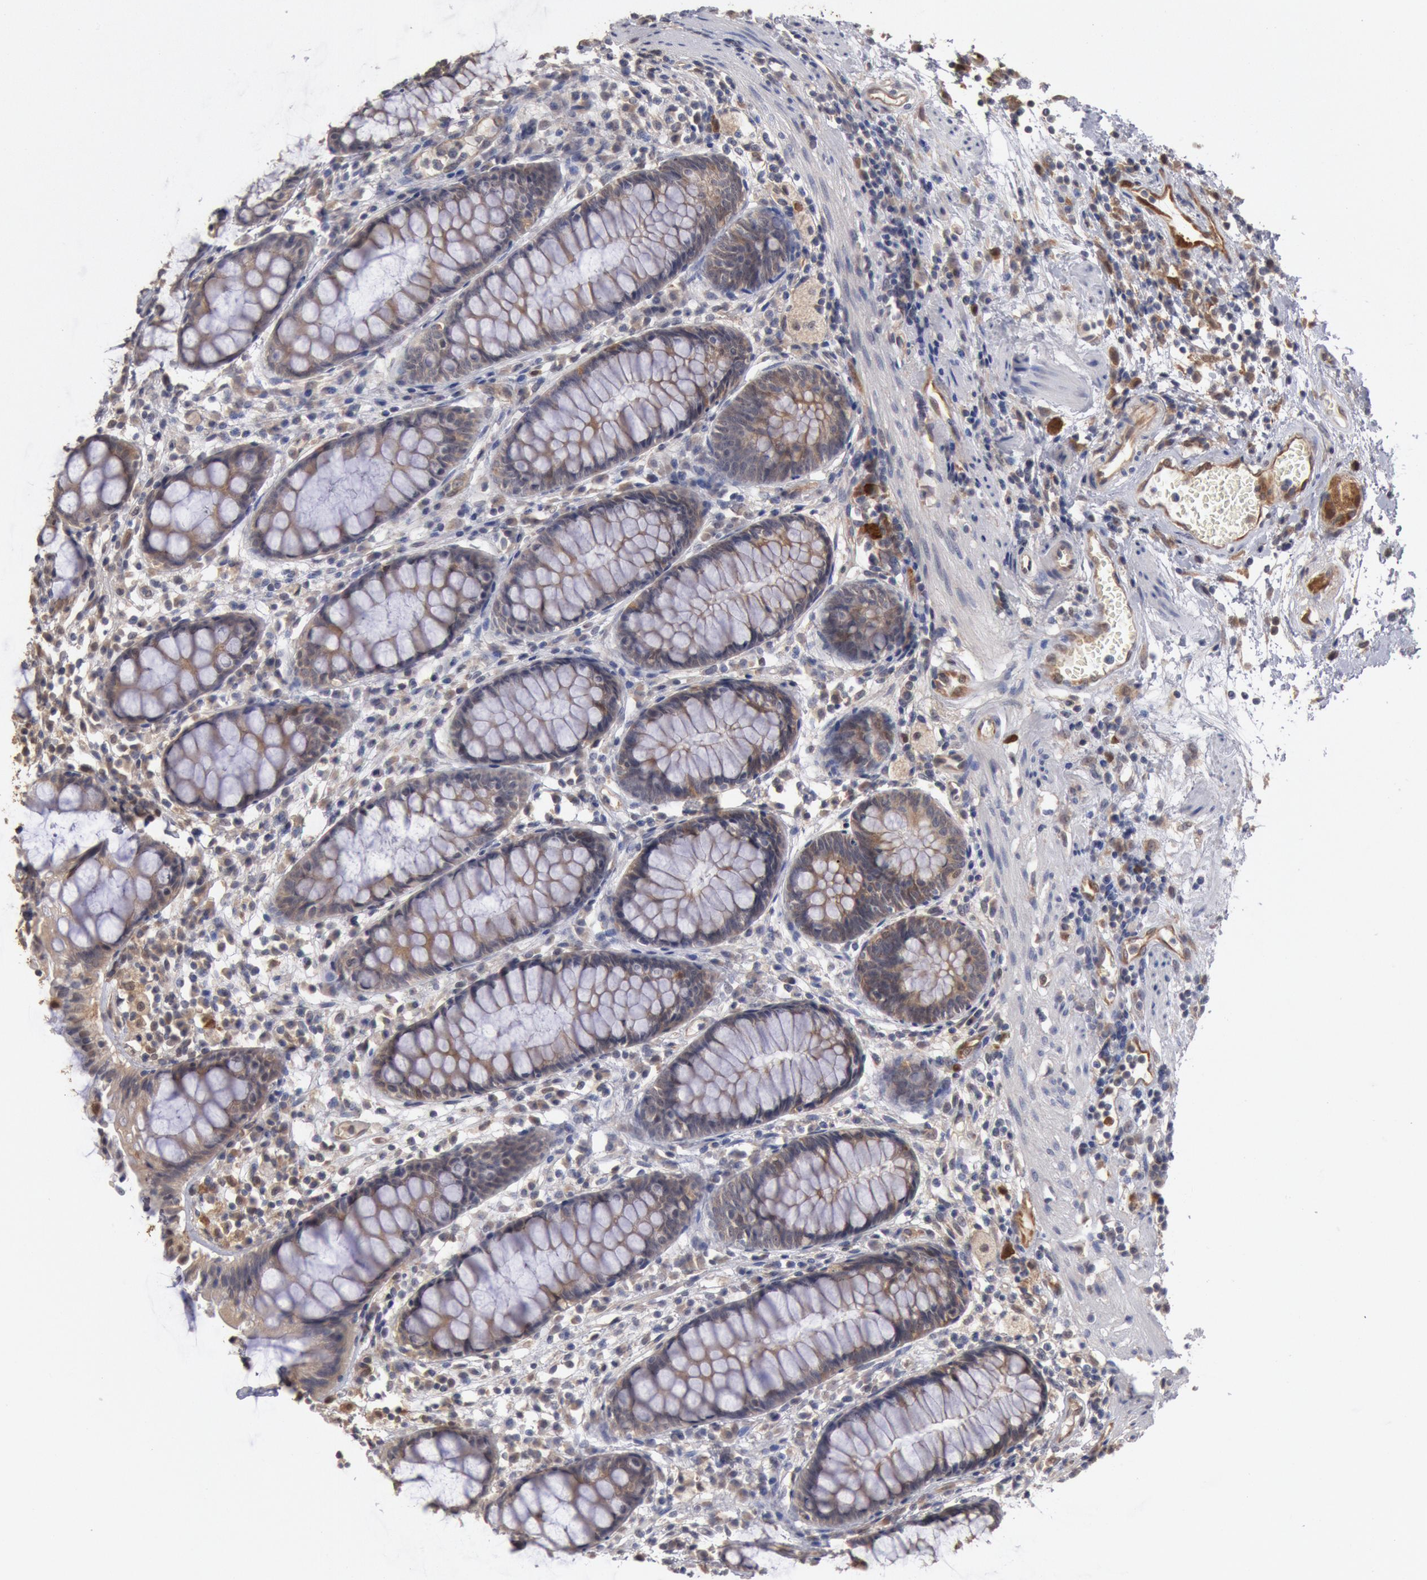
{"staining": {"intensity": "moderate", "quantity": ">75%", "location": "cytoplasmic/membranous"}, "tissue": "rectum", "cell_type": "Glandular cells", "image_type": "normal", "snomed": [{"axis": "morphology", "description": "Normal tissue, NOS"}, {"axis": "topography", "description": "Rectum"}], "caption": "Rectum stained with immunohistochemistry (IHC) shows moderate cytoplasmic/membranous staining in about >75% of glandular cells.", "gene": "DNAJA1", "patient": {"sex": "female", "age": 66}}